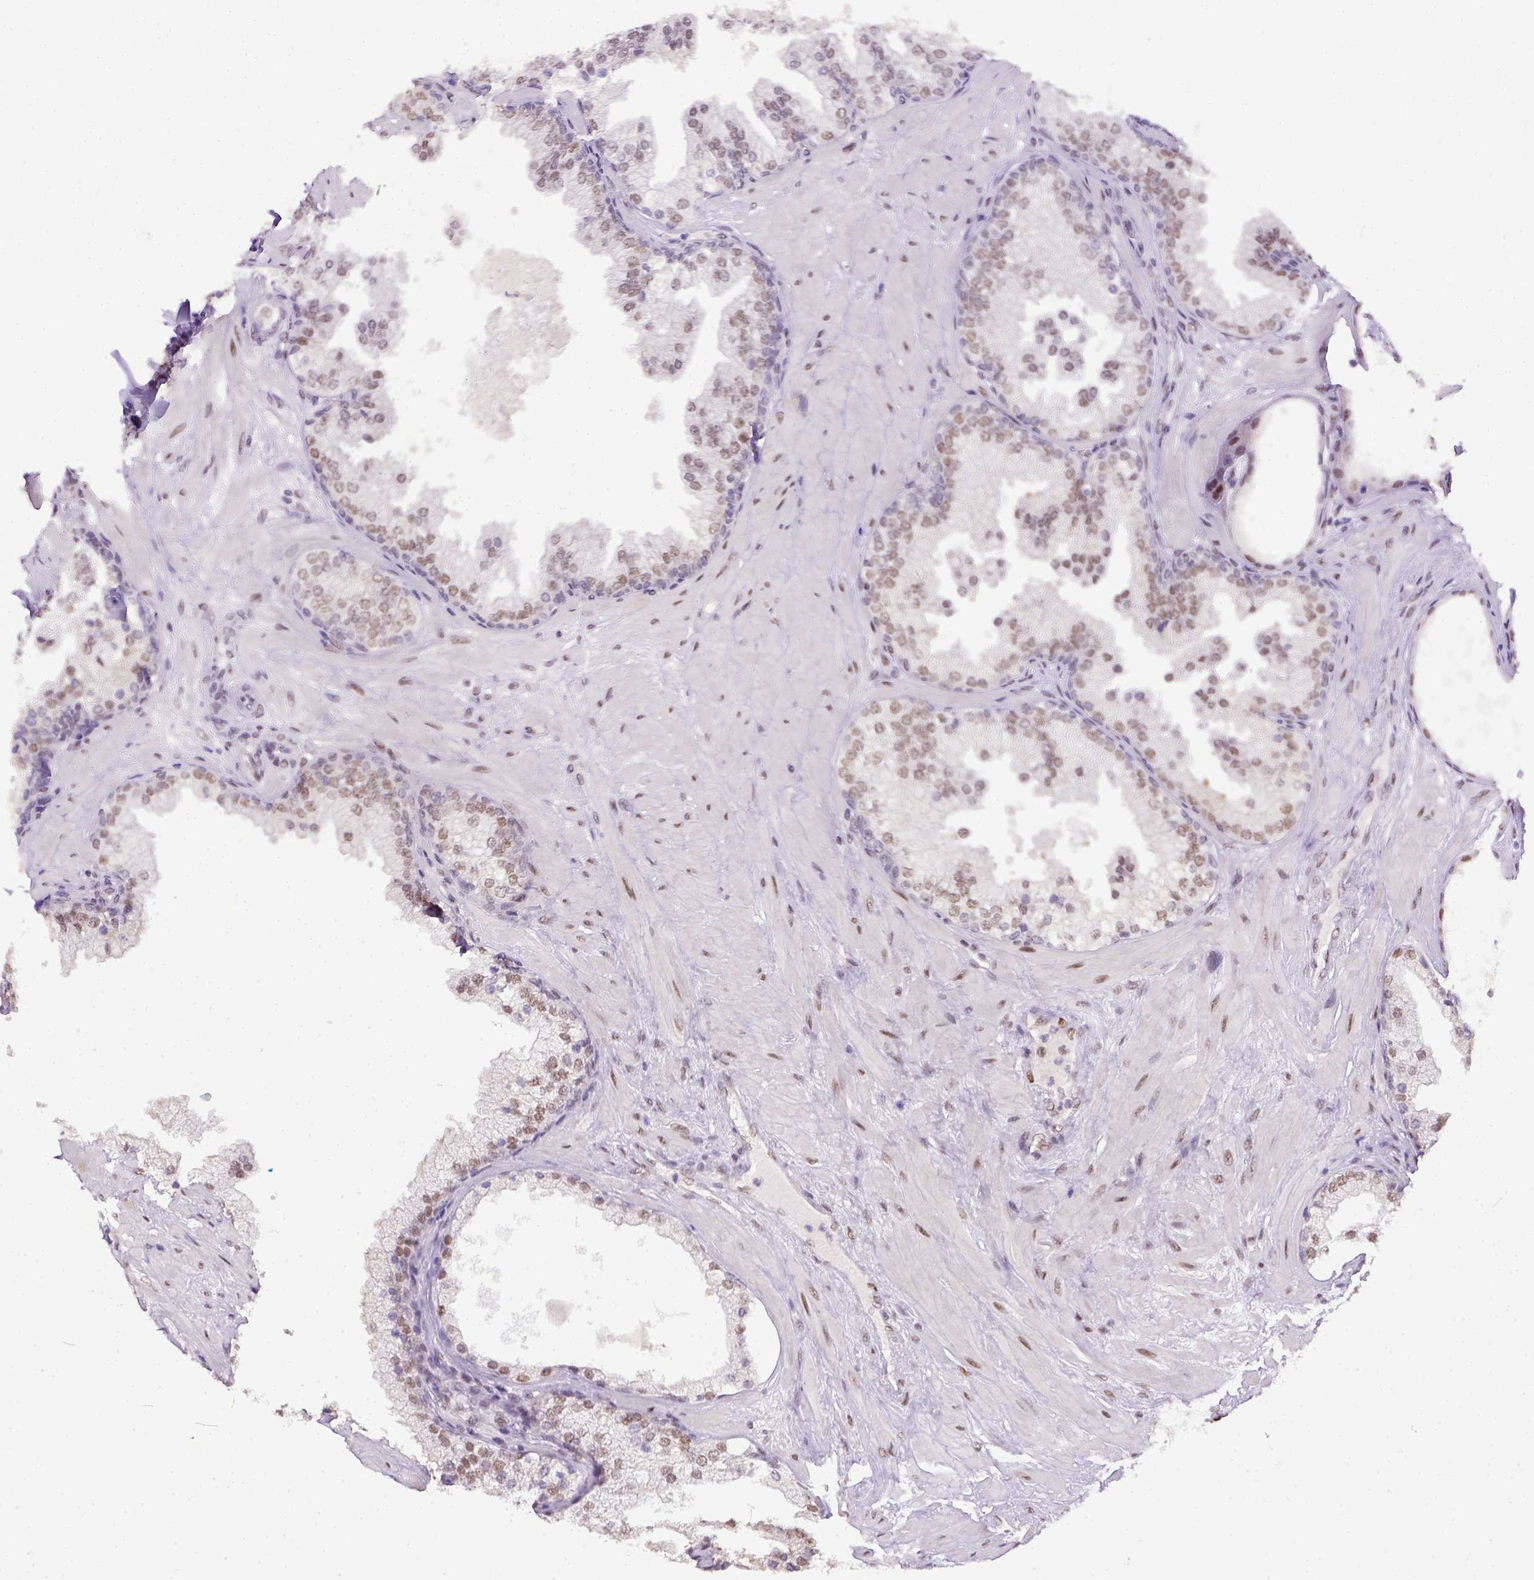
{"staining": {"intensity": "weak", "quantity": ">75%", "location": "nuclear"}, "tissue": "prostate", "cell_type": "Glandular cells", "image_type": "normal", "snomed": [{"axis": "morphology", "description": "Normal tissue, NOS"}, {"axis": "topography", "description": "Prostate"}, {"axis": "topography", "description": "Peripheral nerve tissue"}], "caption": "Unremarkable prostate shows weak nuclear expression in about >75% of glandular cells, visualized by immunohistochemistry. Nuclei are stained in blue.", "gene": "ERCC1", "patient": {"sex": "male", "age": 61}}